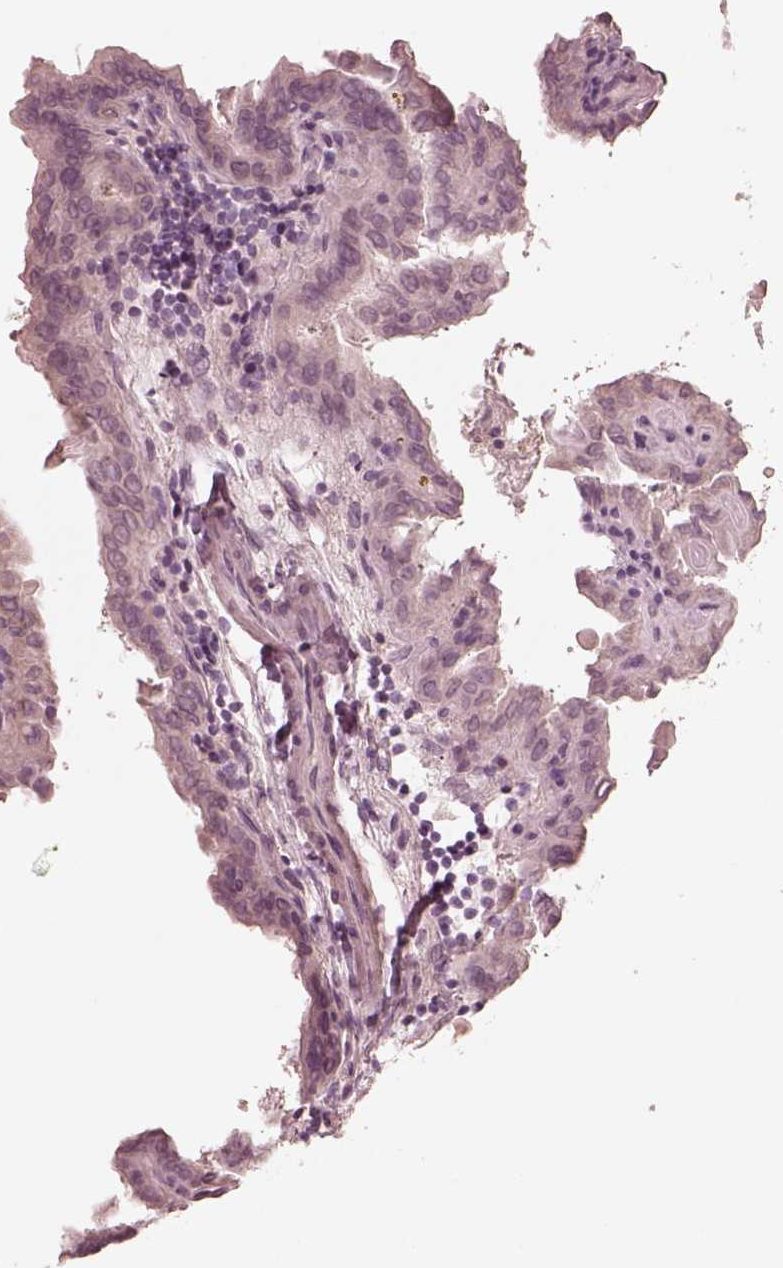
{"staining": {"intensity": "negative", "quantity": "none", "location": "none"}, "tissue": "thyroid cancer", "cell_type": "Tumor cells", "image_type": "cancer", "snomed": [{"axis": "morphology", "description": "Papillary adenocarcinoma, NOS"}, {"axis": "topography", "description": "Thyroid gland"}], "caption": "IHC of thyroid cancer (papillary adenocarcinoma) shows no staining in tumor cells.", "gene": "DNAAF9", "patient": {"sex": "female", "age": 46}}